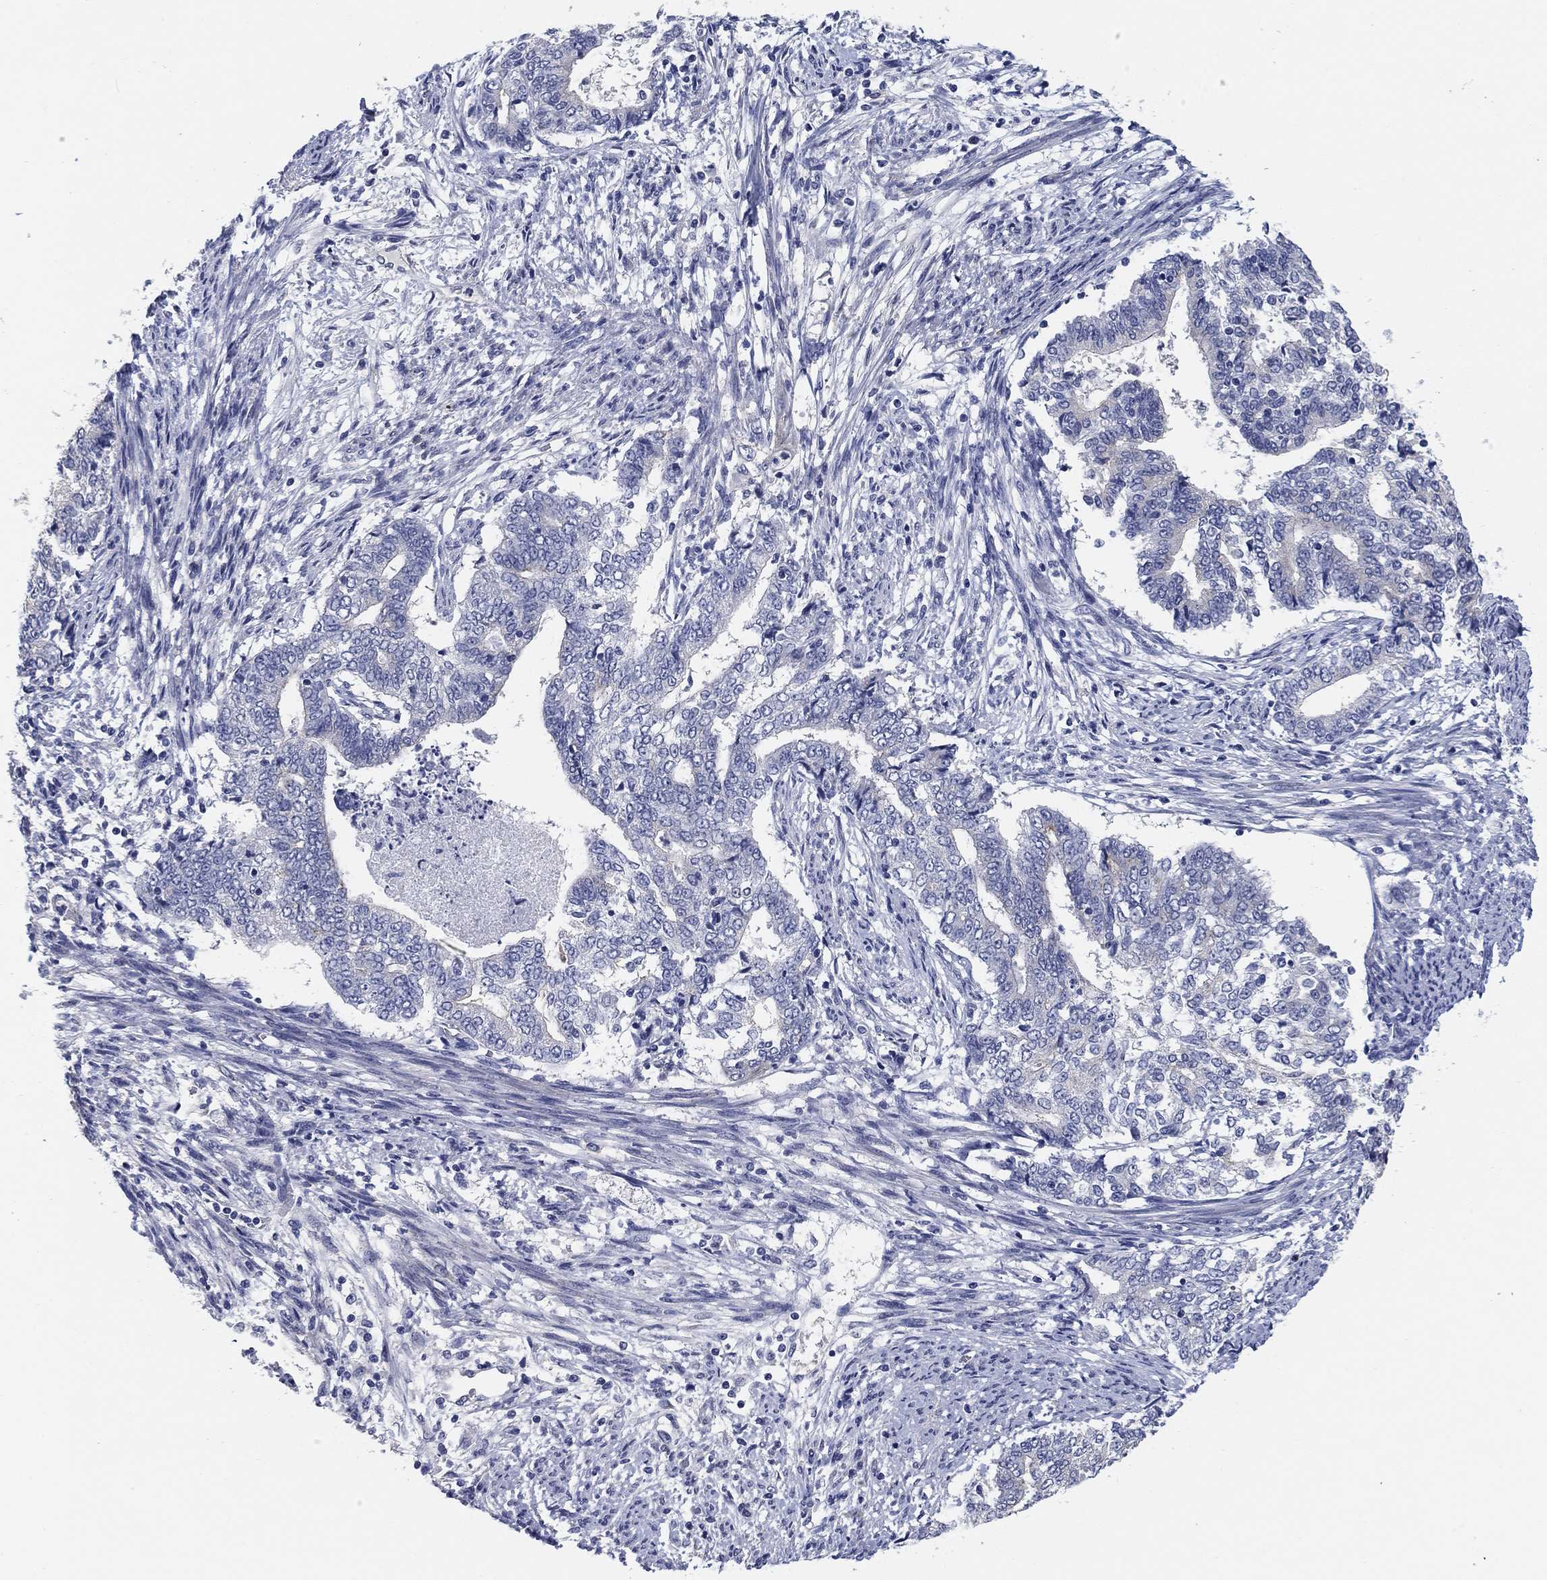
{"staining": {"intensity": "negative", "quantity": "none", "location": "none"}, "tissue": "endometrial cancer", "cell_type": "Tumor cells", "image_type": "cancer", "snomed": [{"axis": "morphology", "description": "Adenocarcinoma, NOS"}, {"axis": "topography", "description": "Endometrium"}], "caption": "Immunohistochemistry (IHC) image of neoplastic tissue: endometrial adenocarcinoma stained with DAB (3,3'-diaminobenzidine) shows no significant protein positivity in tumor cells.", "gene": "CLUL1", "patient": {"sex": "female", "age": 65}}